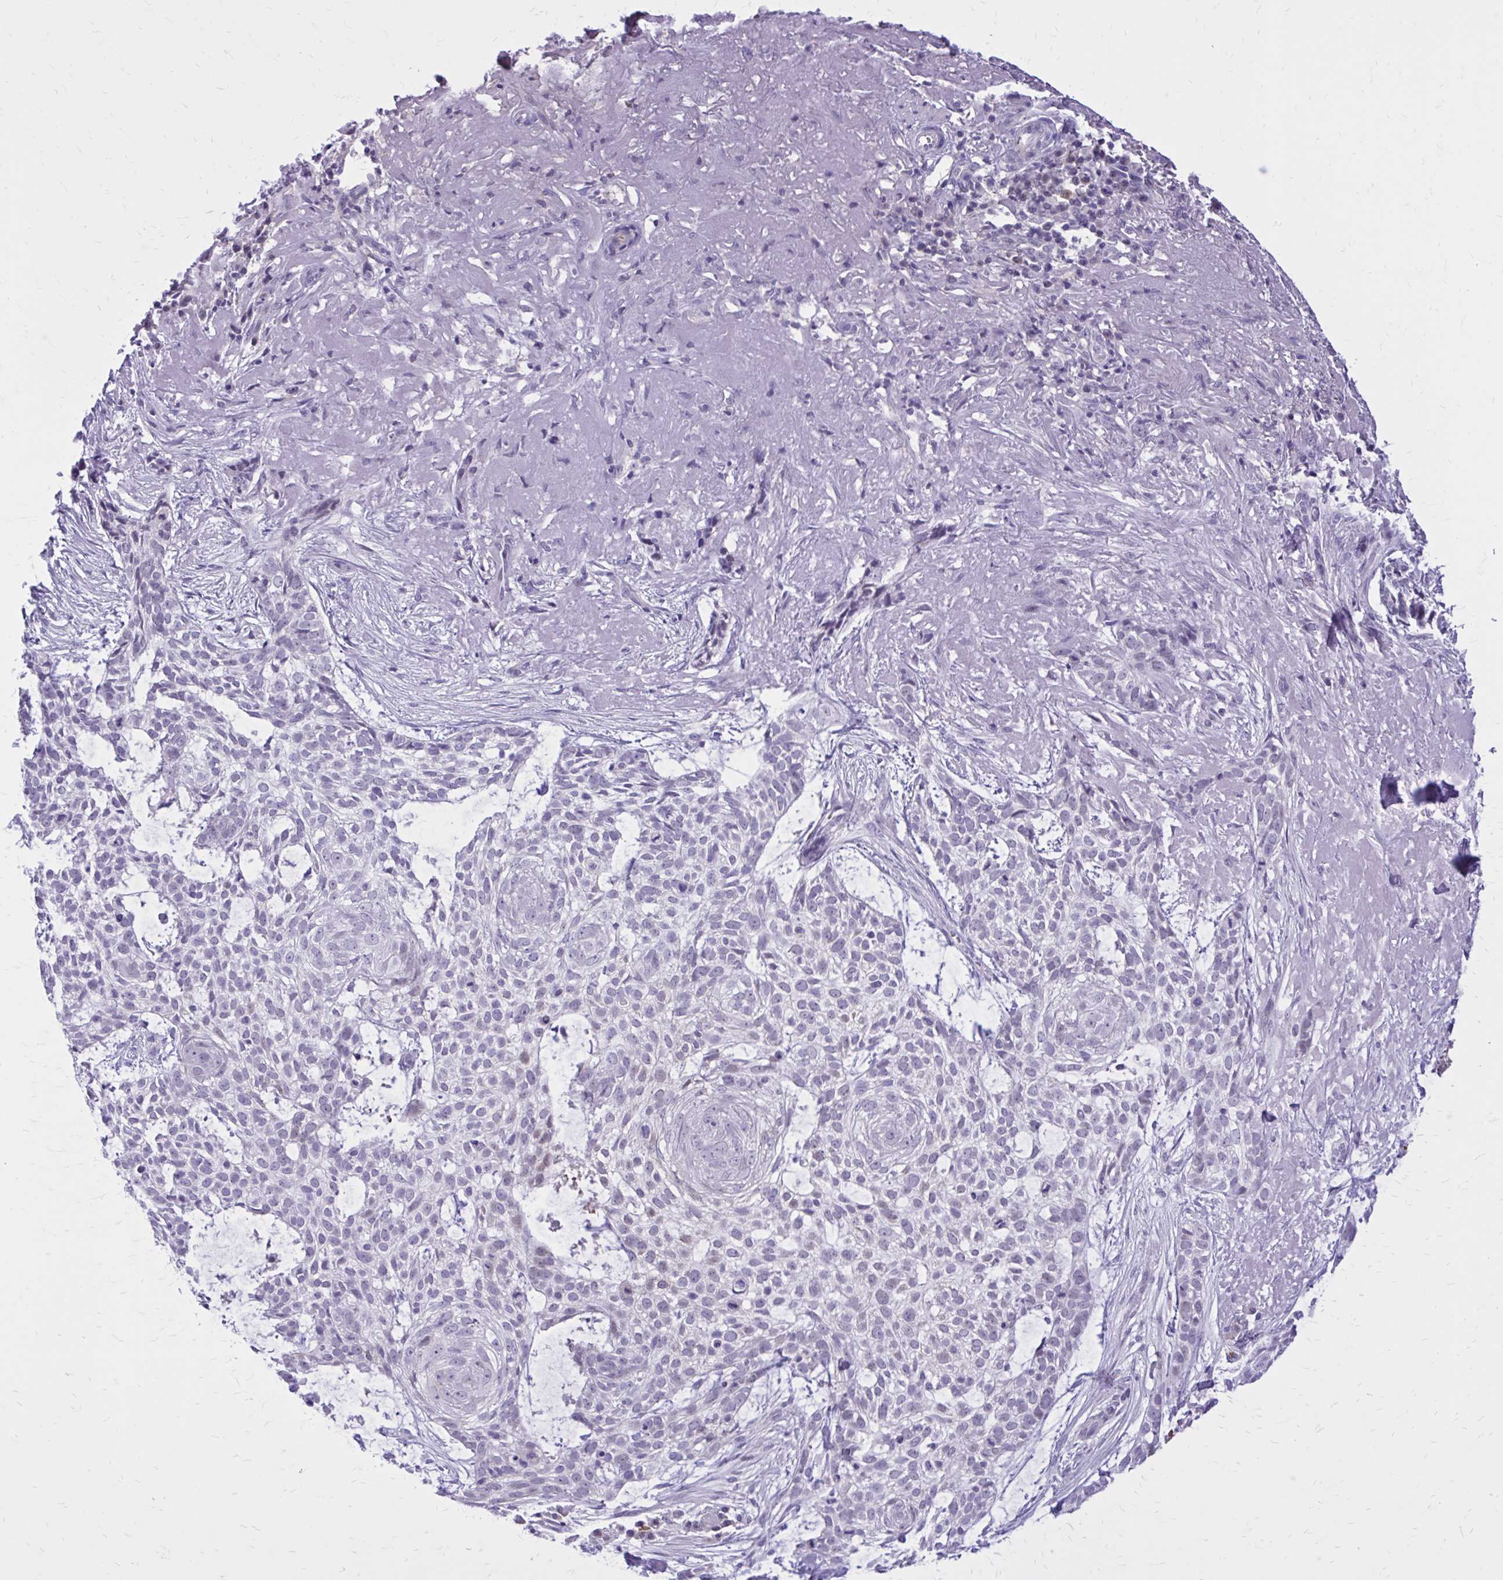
{"staining": {"intensity": "negative", "quantity": "none", "location": "none"}, "tissue": "skin cancer", "cell_type": "Tumor cells", "image_type": "cancer", "snomed": [{"axis": "morphology", "description": "Basal cell carcinoma"}, {"axis": "topography", "description": "Skin"}, {"axis": "topography", "description": "Skin of face"}], "caption": "Protein analysis of skin cancer (basal cell carcinoma) demonstrates no significant staining in tumor cells.", "gene": "ZBTB25", "patient": {"sex": "female", "age": 80}}